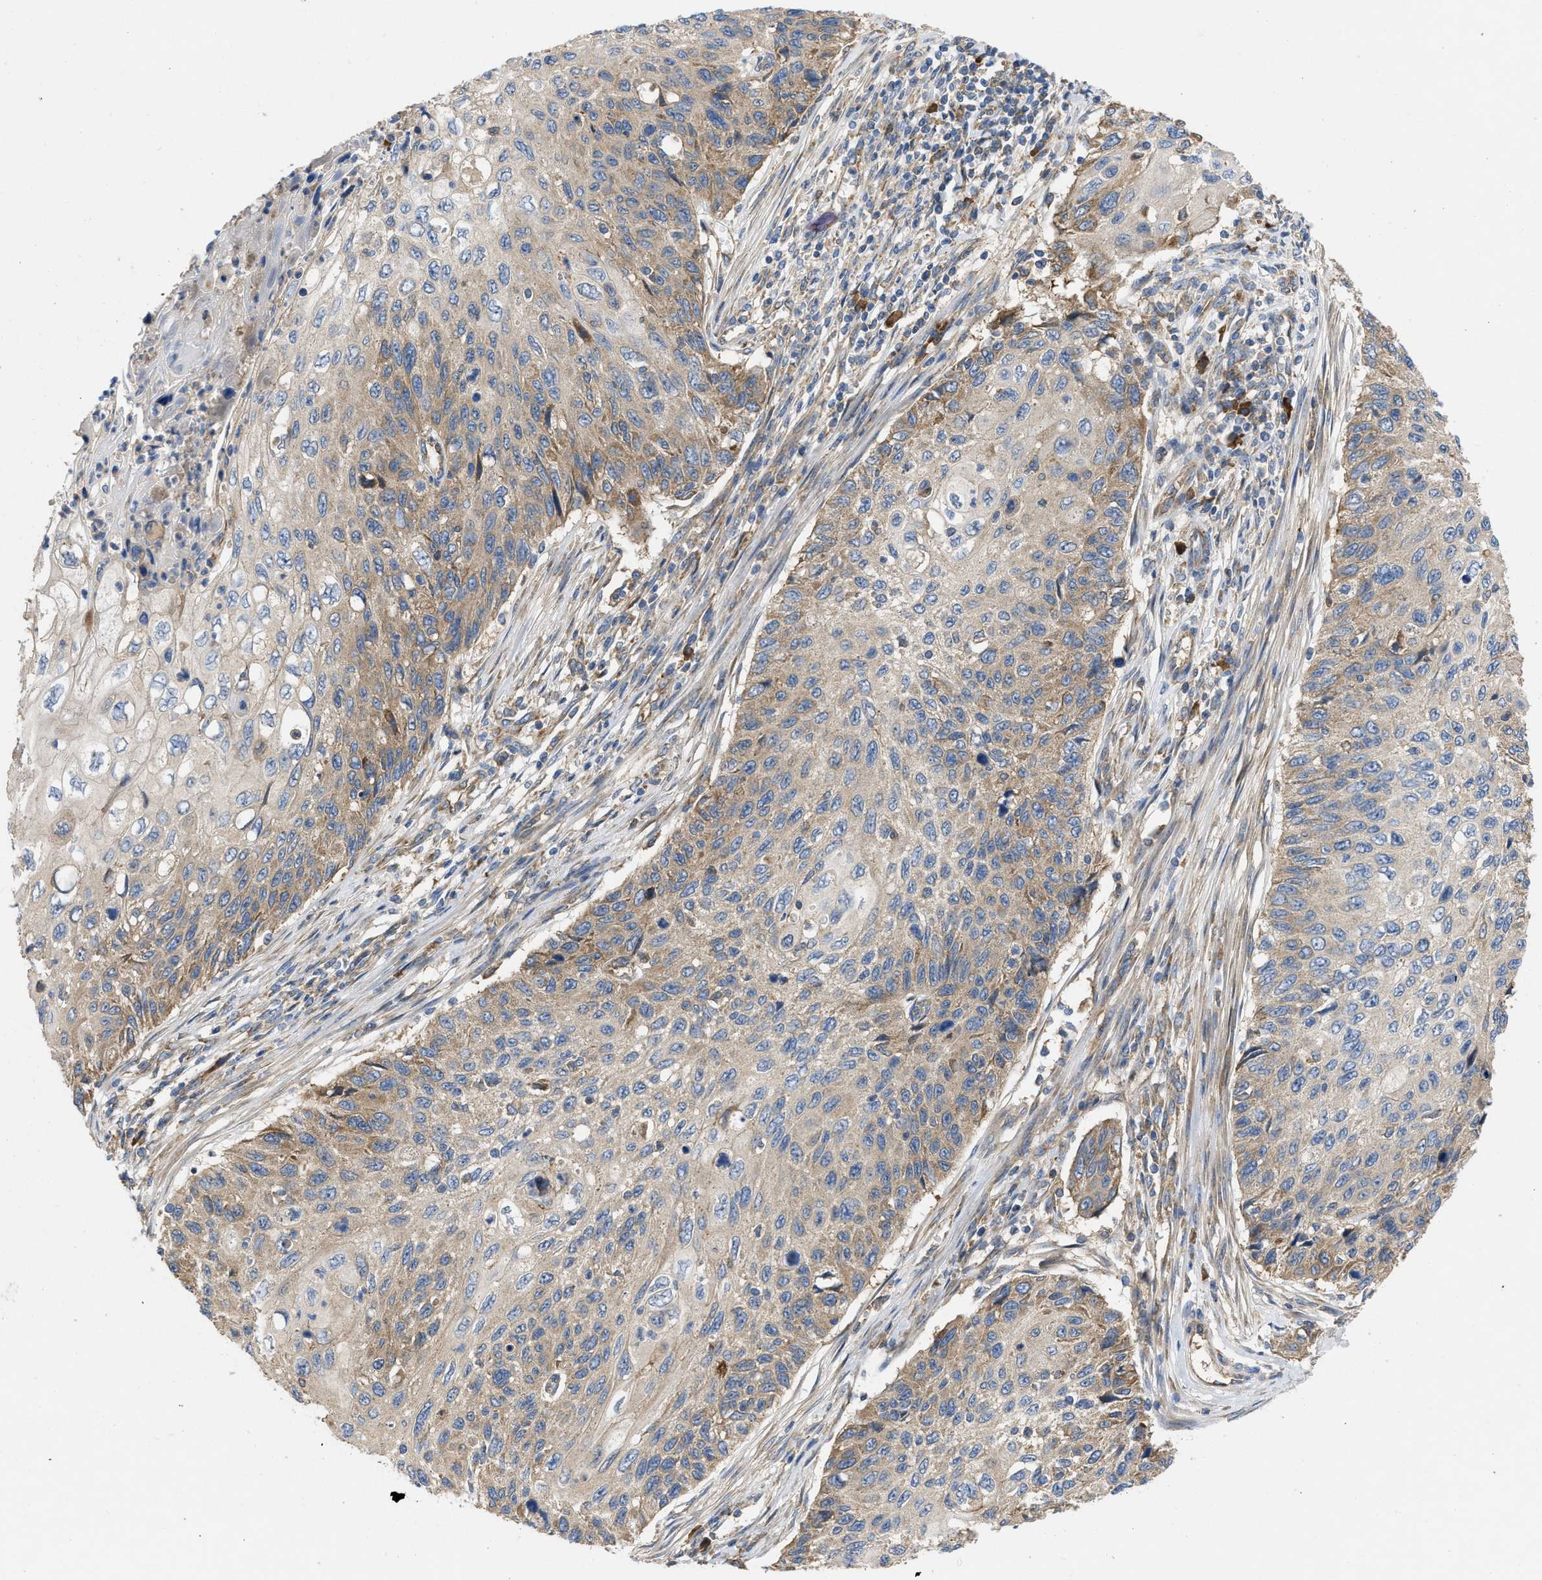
{"staining": {"intensity": "moderate", "quantity": ">75%", "location": "cytoplasmic/membranous"}, "tissue": "cervical cancer", "cell_type": "Tumor cells", "image_type": "cancer", "snomed": [{"axis": "morphology", "description": "Squamous cell carcinoma, NOS"}, {"axis": "topography", "description": "Cervix"}], "caption": "IHC histopathology image of cervical cancer (squamous cell carcinoma) stained for a protein (brown), which displays medium levels of moderate cytoplasmic/membranous staining in about >75% of tumor cells.", "gene": "TMEM131", "patient": {"sex": "female", "age": 70}}